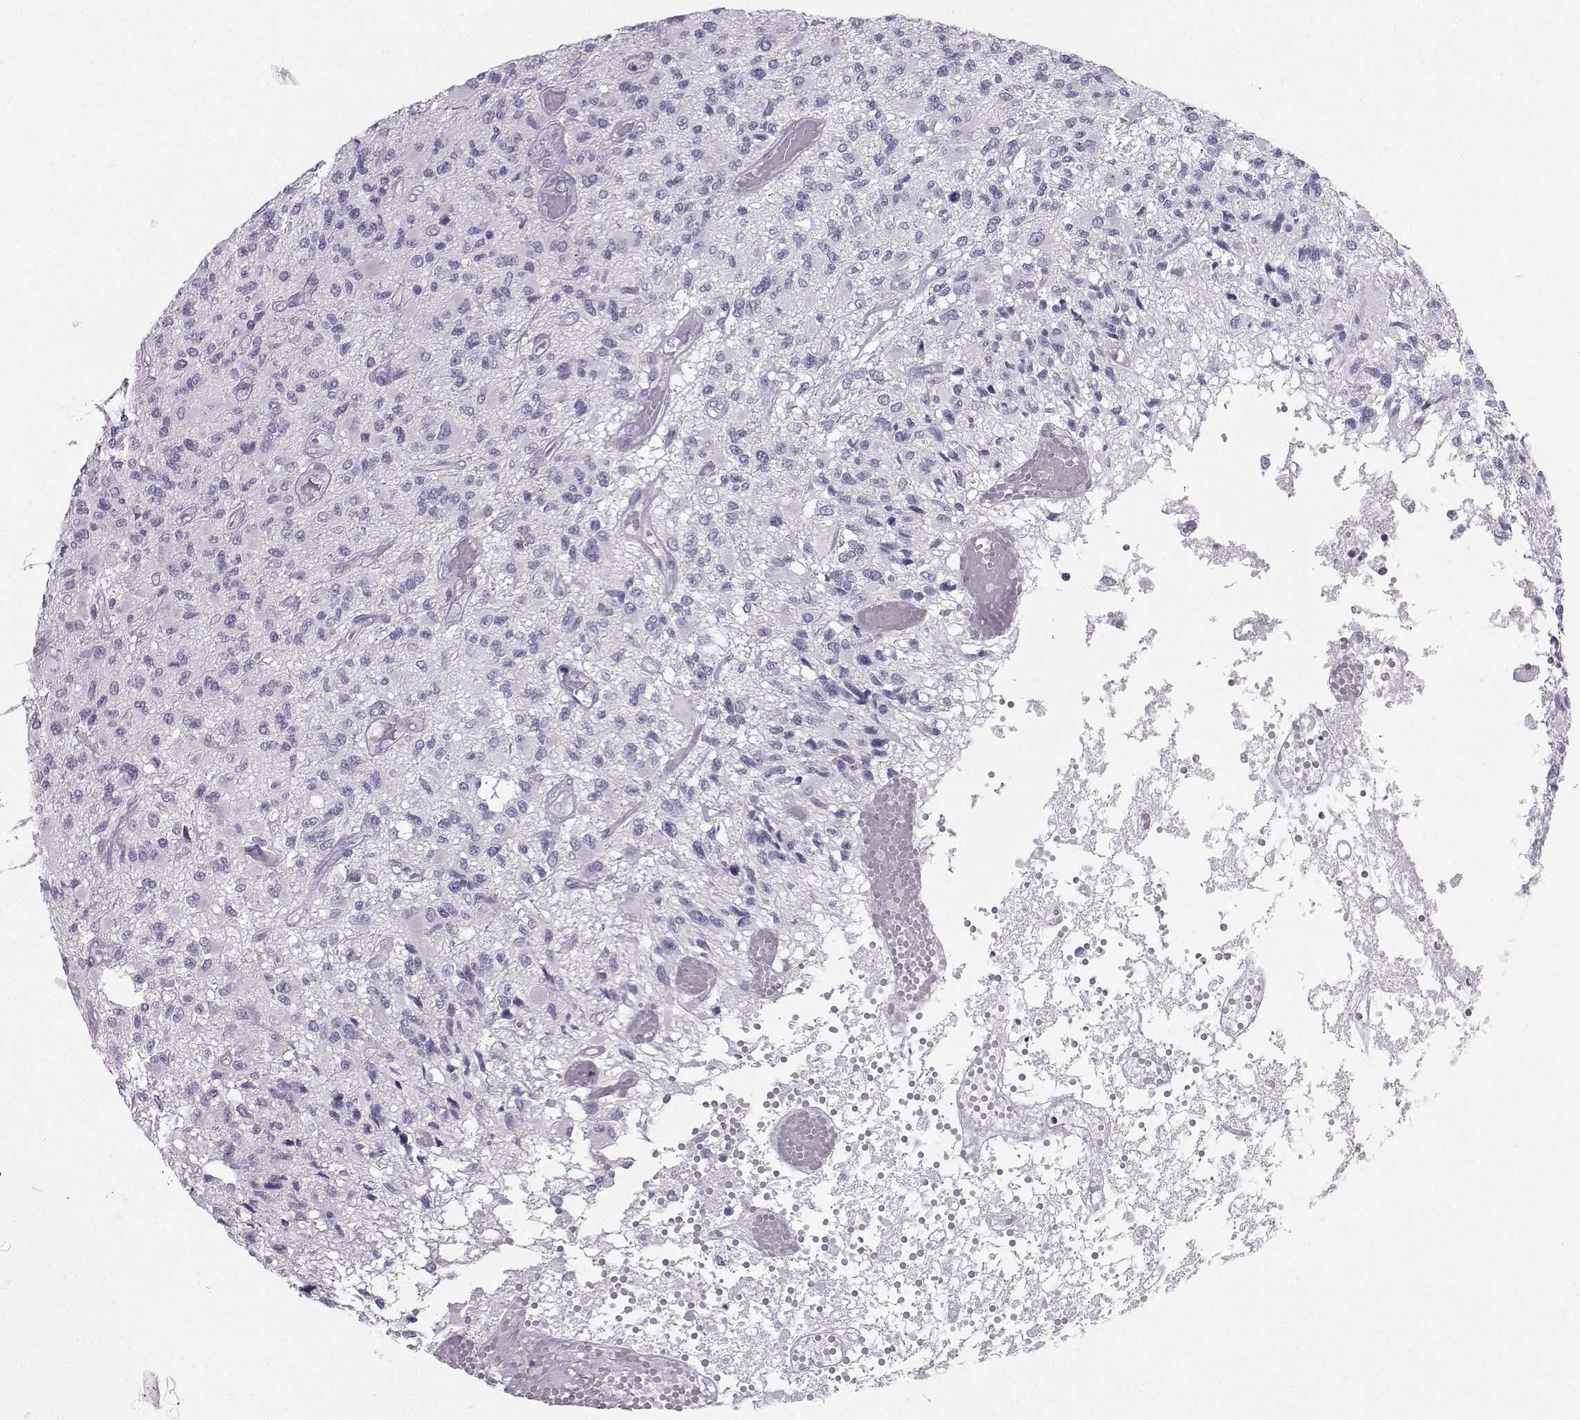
{"staining": {"intensity": "negative", "quantity": "none", "location": "none"}, "tissue": "glioma", "cell_type": "Tumor cells", "image_type": "cancer", "snomed": [{"axis": "morphology", "description": "Glioma, malignant, High grade"}, {"axis": "topography", "description": "Brain"}], "caption": "An immunohistochemistry (IHC) micrograph of malignant high-grade glioma is shown. There is no staining in tumor cells of malignant high-grade glioma.", "gene": "IQCD", "patient": {"sex": "female", "age": 63}}